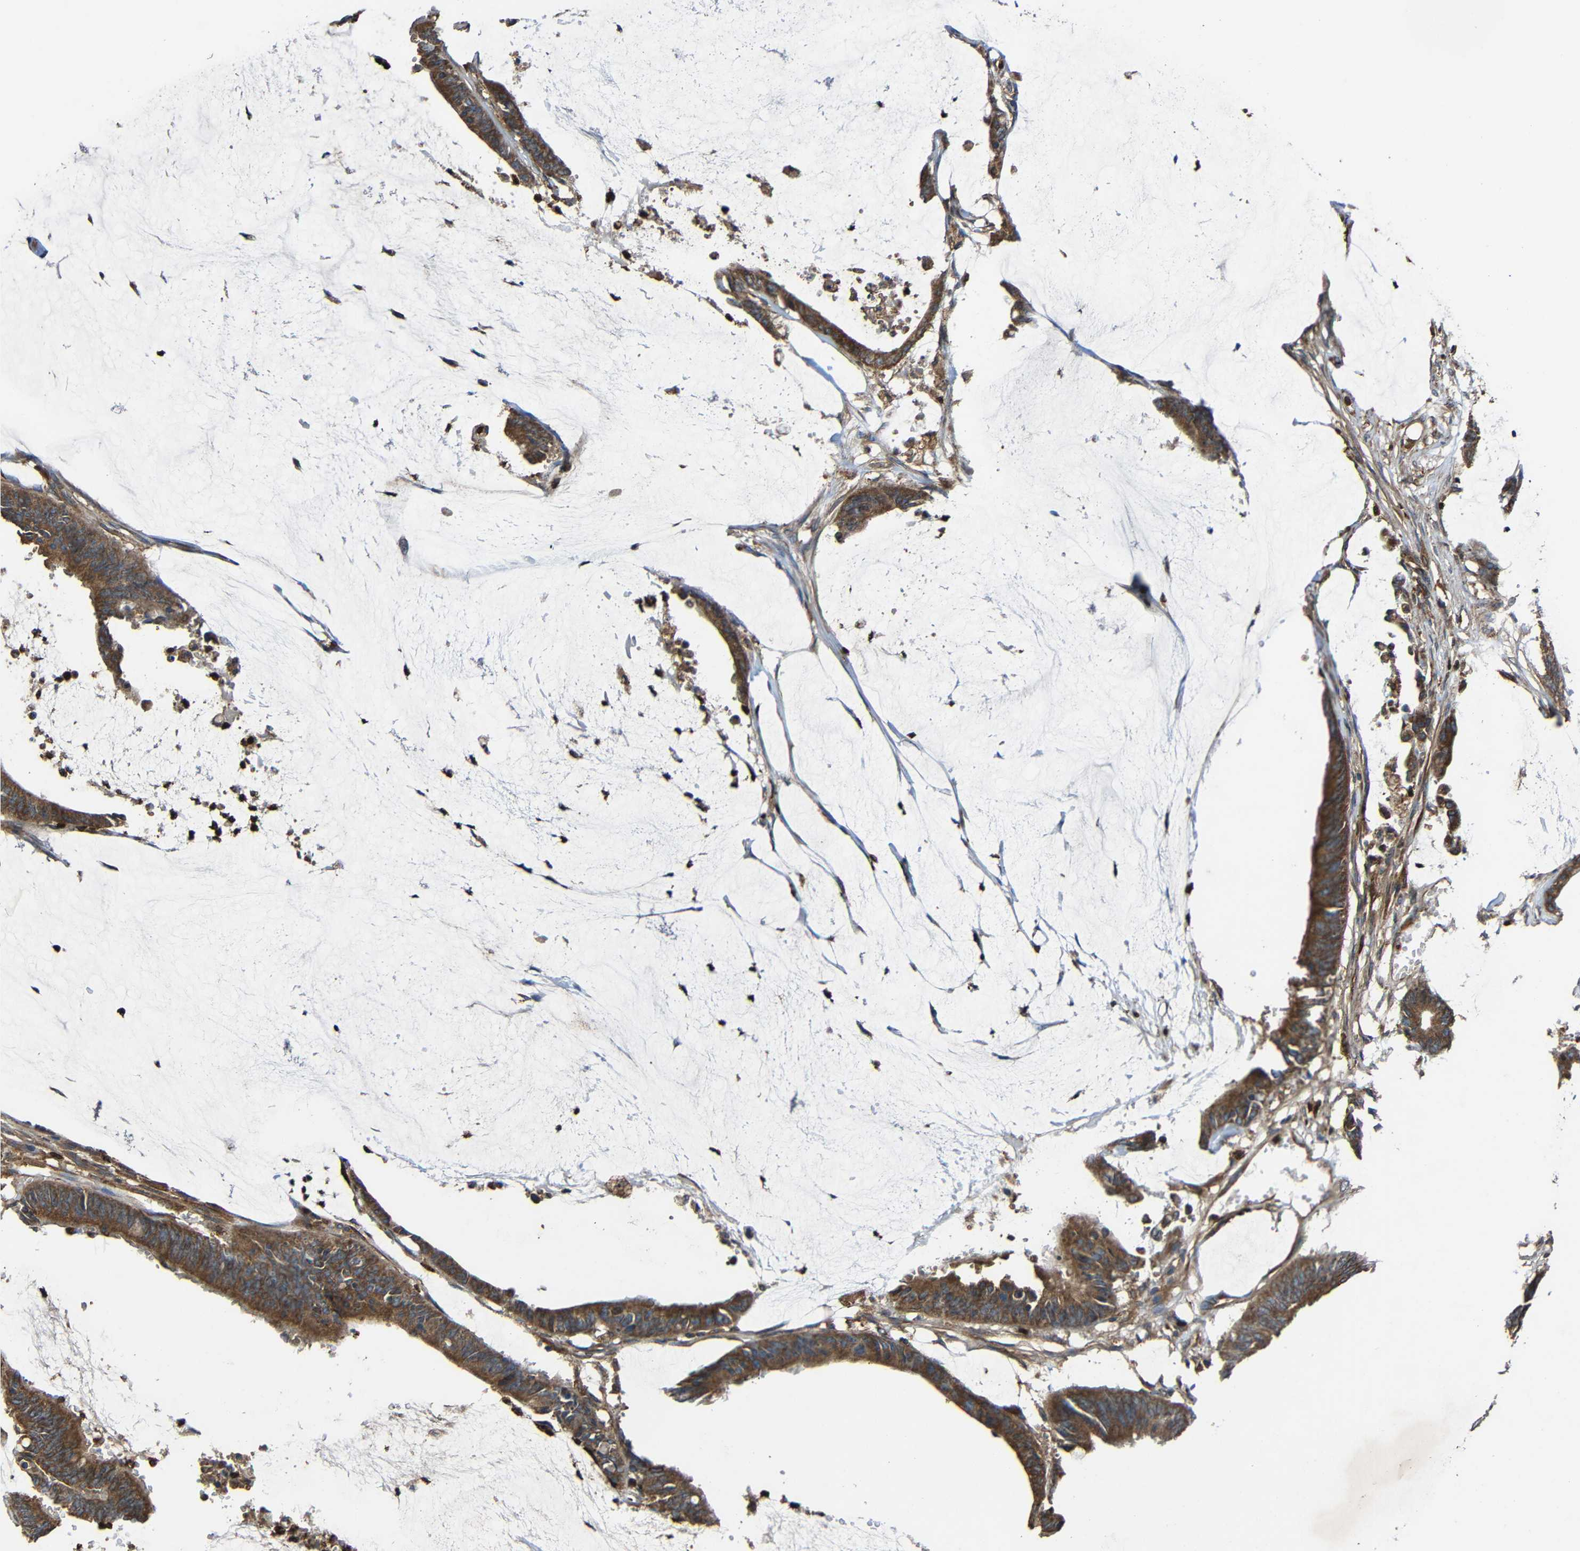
{"staining": {"intensity": "moderate", "quantity": ">75%", "location": "cytoplasmic/membranous"}, "tissue": "colorectal cancer", "cell_type": "Tumor cells", "image_type": "cancer", "snomed": [{"axis": "morphology", "description": "Adenocarcinoma, NOS"}, {"axis": "topography", "description": "Rectum"}], "caption": "This photomicrograph reveals IHC staining of colorectal cancer (adenocarcinoma), with medium moderate cytoplasmic/membranous positivity in about >75% of tumor cells.", "gene": "TREM2", "patient": {"sex": "female", "age": 66}}